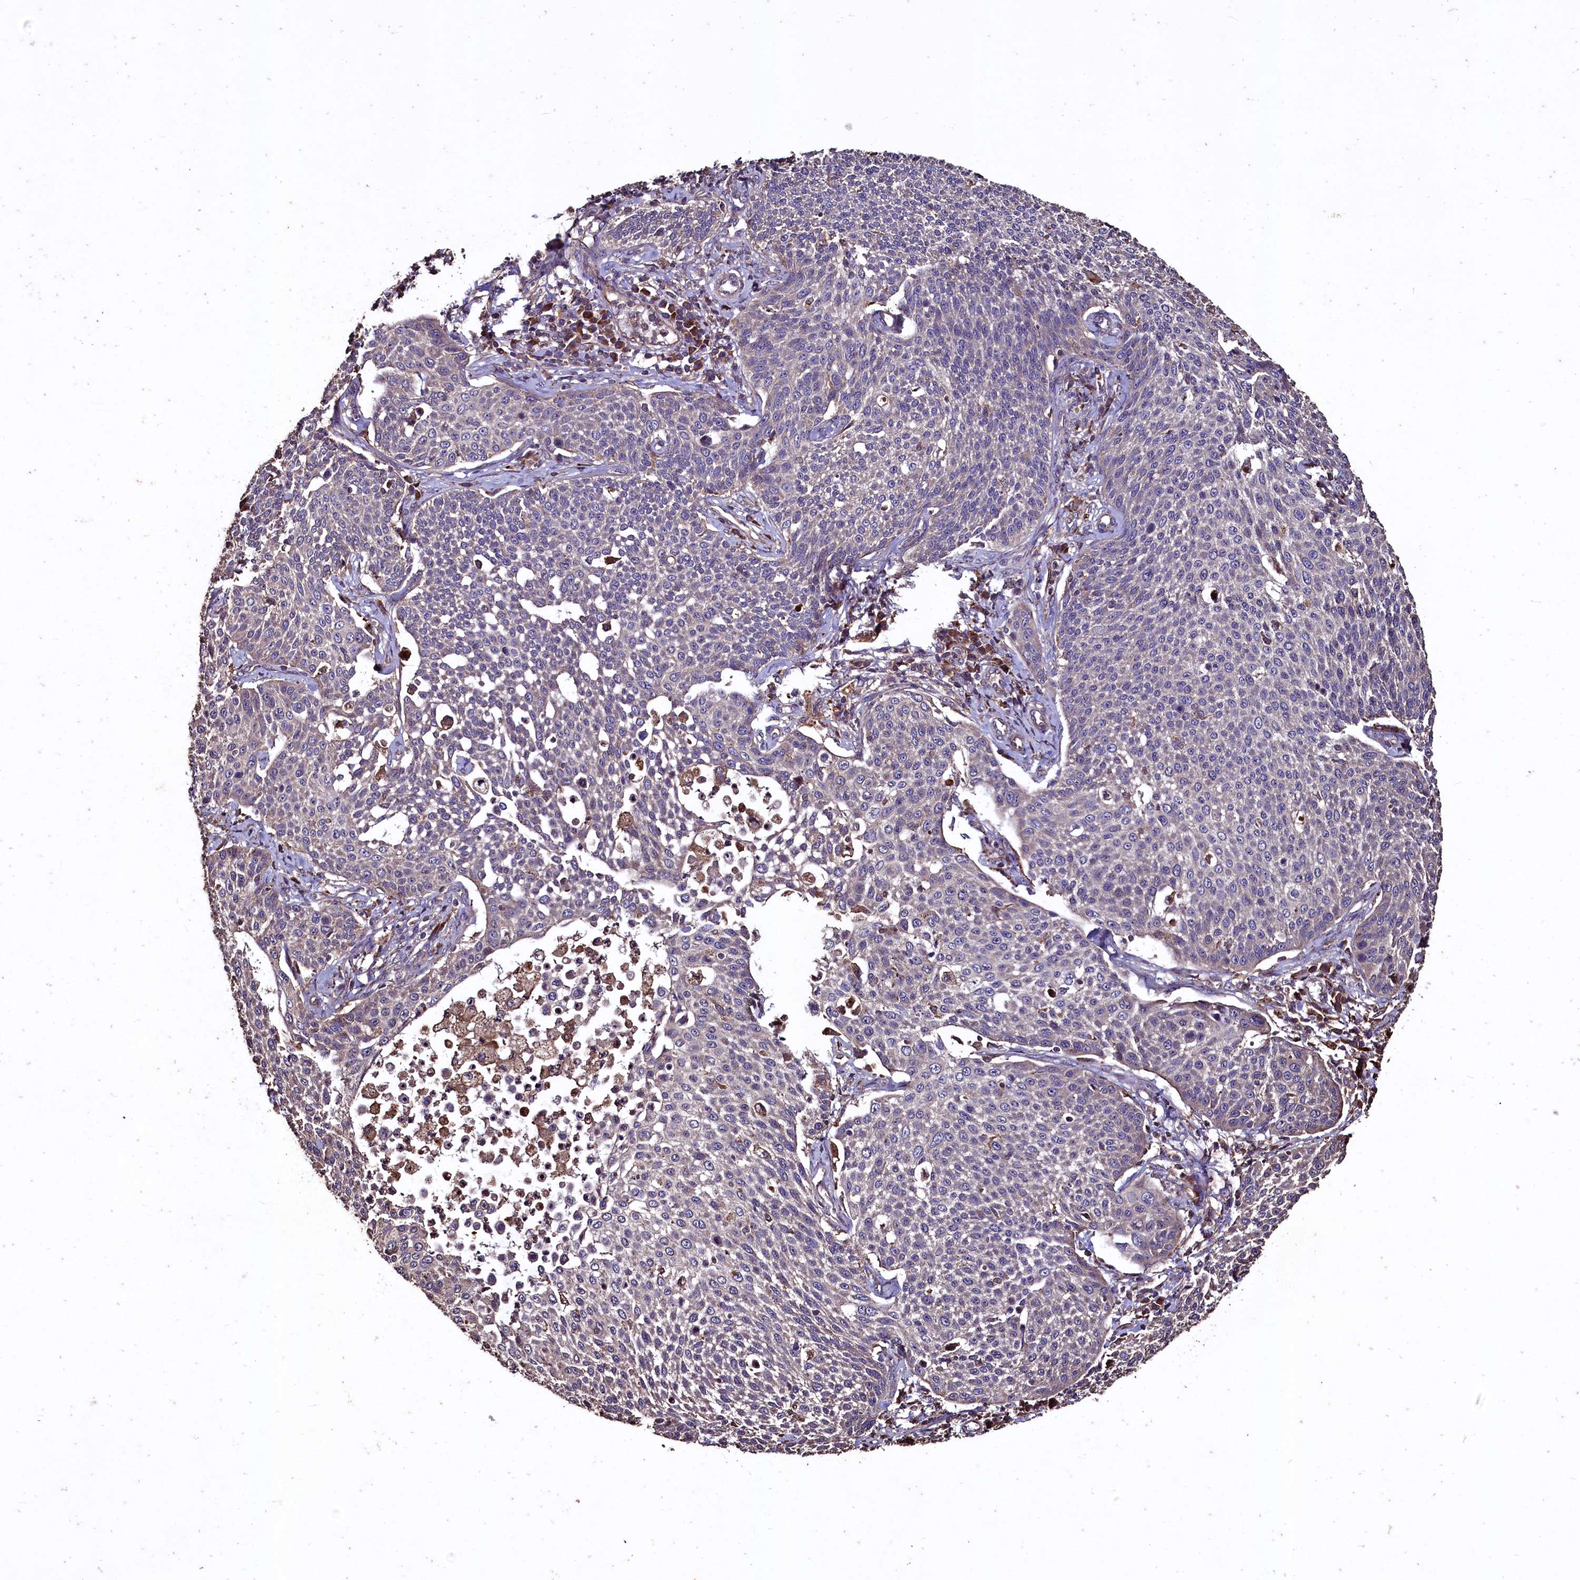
{"staining": {"intensity": "negative", "quantity": "none", "location": "none"}, "tissue": "cervical cancer", "cell_type": "Tumor cells", "image_type": "cancer", "snomed": [{"axis": "morphology", "description": "Squamous cell carcinoma, NOS"}, {"axis": "topography", "description": "Cervix"}], "caption": "Immunohistochemistry (IHC) photomicrograph of cervical cancer (squamous cell carcinoma) stained for a protein (brown), which demonstrates no expression in tumor cells.", "gene": "TMEM98", "patient": {"sex": "female", "age": 34}}